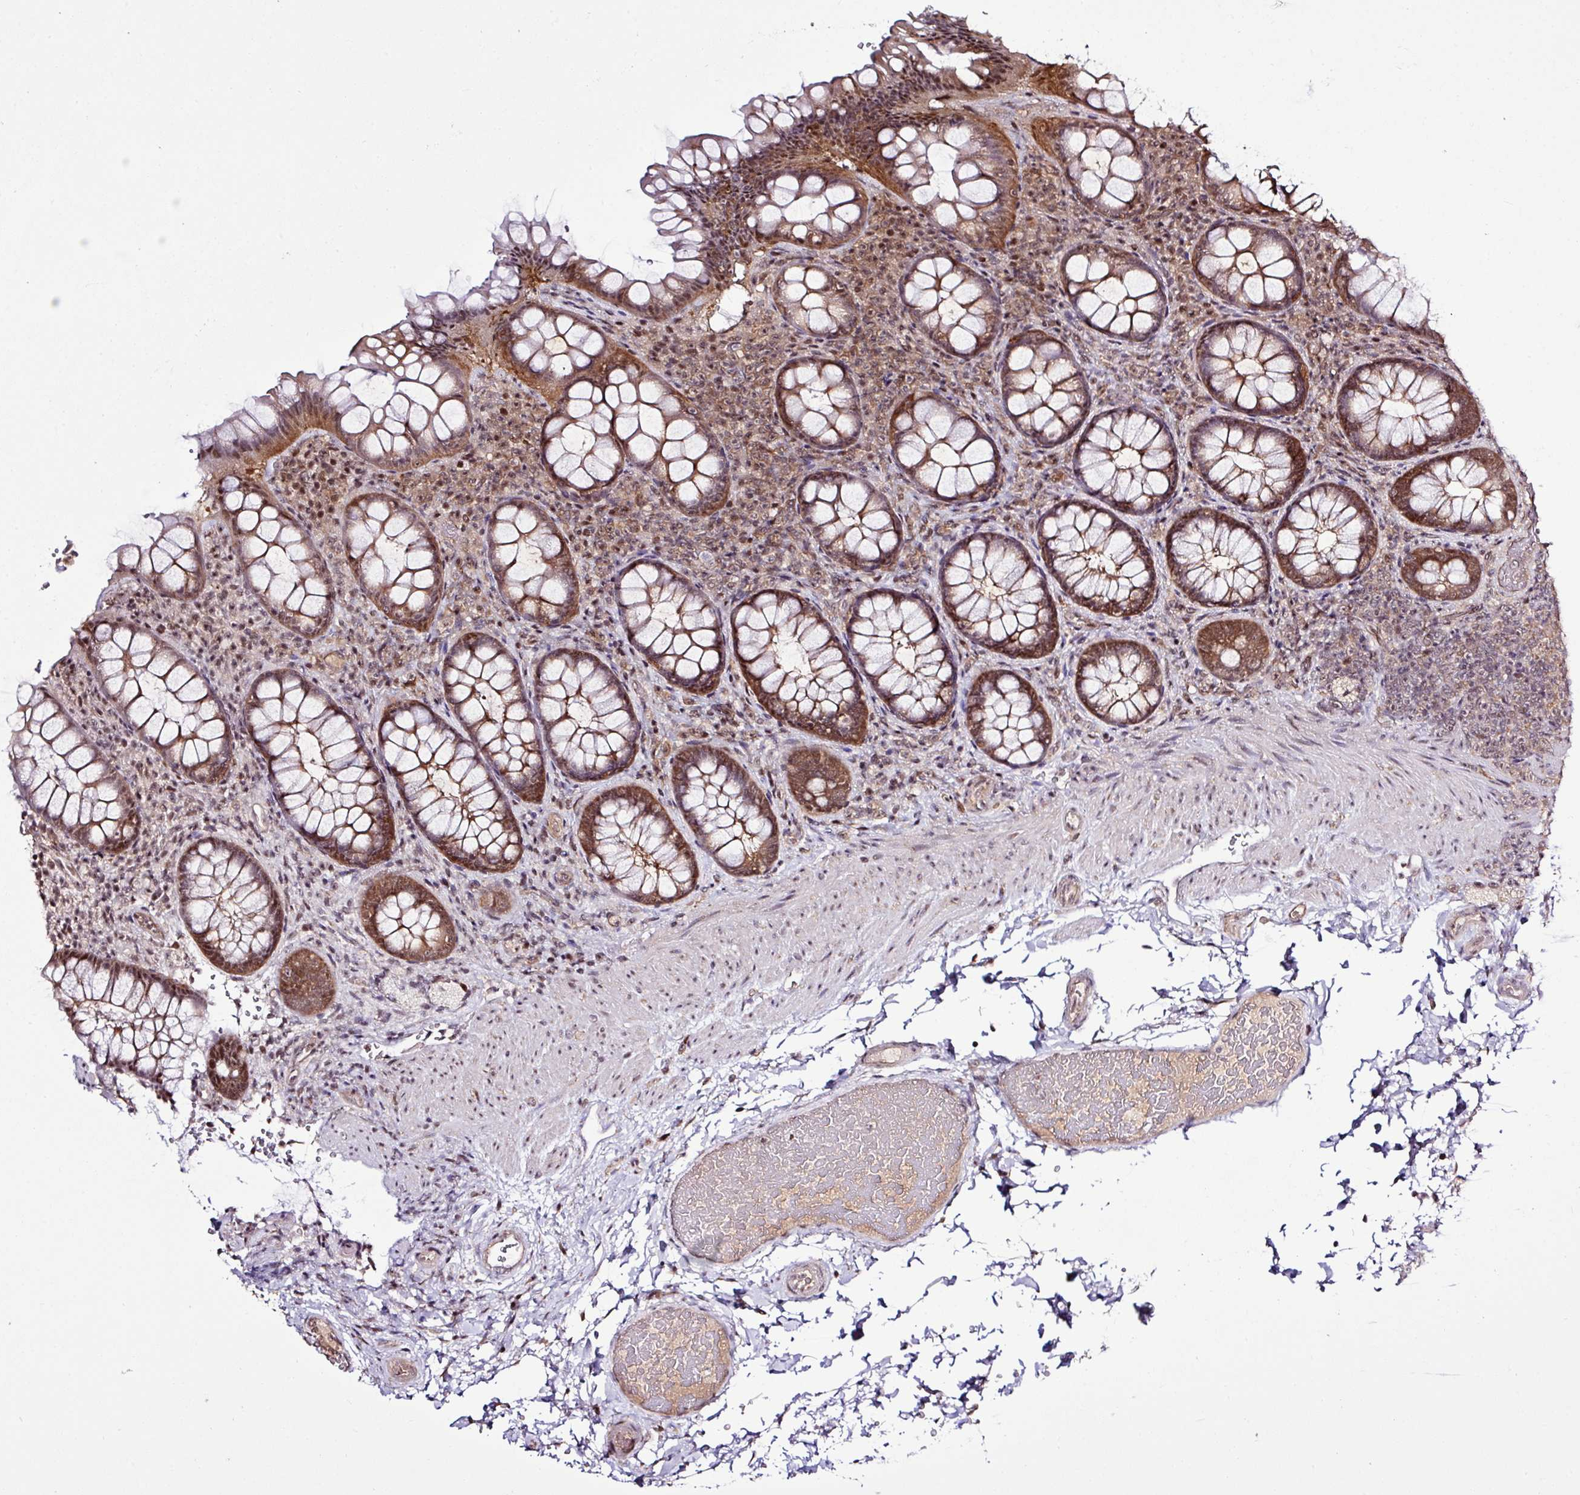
{"staining": {"intensity": "moderate", "quantity": ">75%", "location": "cytoplasmic/membranous,nuclear"}, "tissue": "rectum", "cell_type": "Glandular cells", "image_type": "normal", "snomed": [{"axis": "morphology", "description": "Normal tissue, NOS"}, {"axis": "topography", "description": "Rectum"}], "caption": "The image demonstrates staining of unremarkable rectum, revealing moderate cytoplasmic/membranous,nuclear protein expression (brown color) within glandular cells. Using DAB (3,3'-diaminobenzidine) (brown) and hematoxylin (blue) stains, captured at high magnification using brightfield microscopy.", "gene": "ITPKC", "patient": {"sex": "female", "age": 69}}